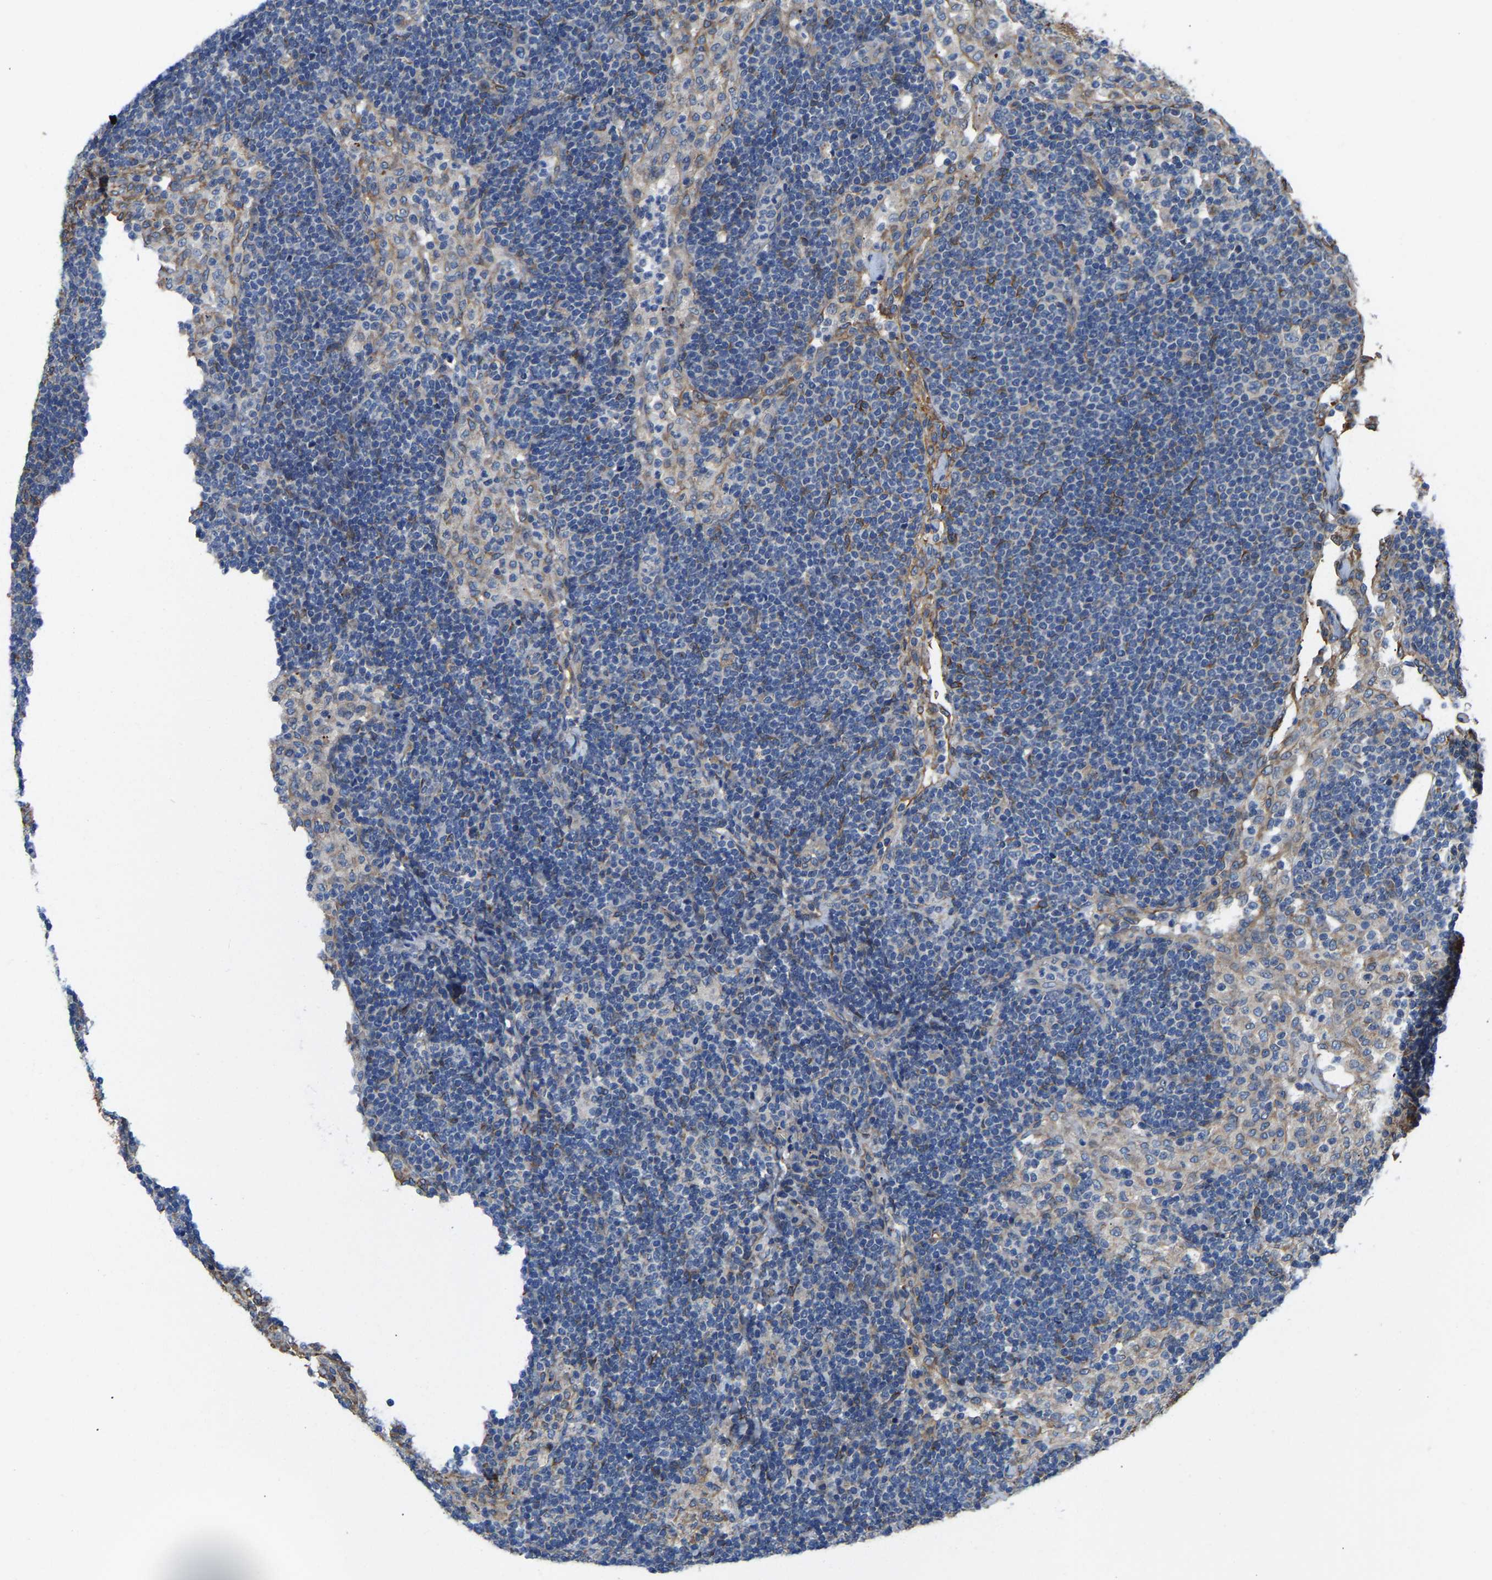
{"staining": {"intensity": "moderate", "quantity": "<25%", "location": "cytoplasmic/membranous"}, "tissue": "lymph node", "cell_type": "Germinal center cells", "image_type": "normal", "snomed": [{"axis": "morphology", "description": "Normal tissue, NOS"}, {"axis": "morphology", "description": "Carcinoid, malignant, NOS"}, {"axis": "topography", "description": "Lymph node"}], "caption": "The histopathology image displays a brown stain indicating the presence of a protein in the cytoplasmic/membranous of germinal center cells in lymph node.", "gene": "ARL6IP5", "patient": {"sex": "male", "age": 47}}